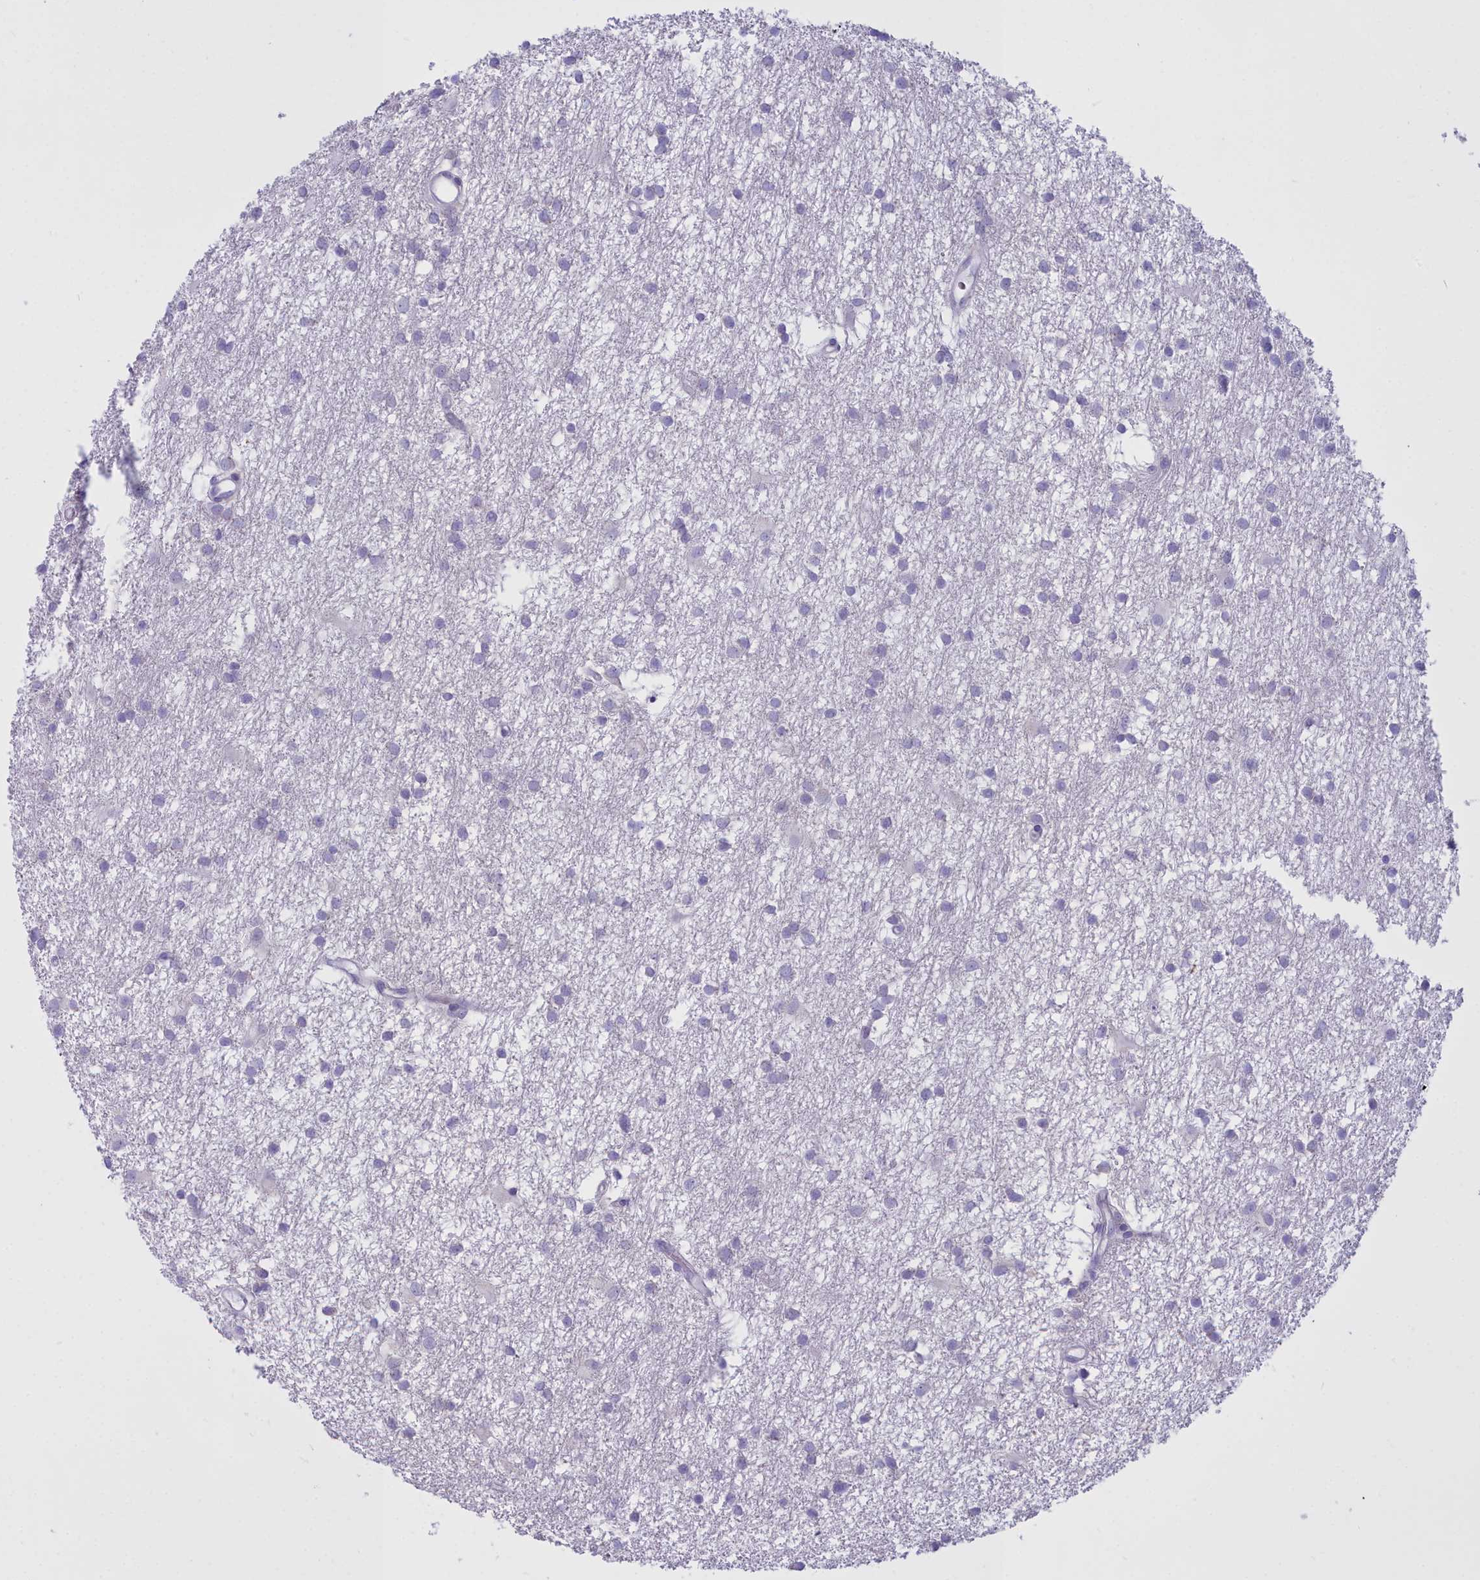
{"staining": {"intensity": "negative", "quantity": "none", "location": "none"}, "tissue": "glioma", "cell_type": "Tumor cells", "image_type": "cancer", "snomed": [{"axis": "morphology", "description": "Glioma, malignant, High grade"}, {"axis": "topography", "description": "Brain"}], "caption": "Tumor cells show no significant protein staining in malignant glioma (high-grade).", "gene": "CD5", "patient": {"sex": "male", "age": 77}}